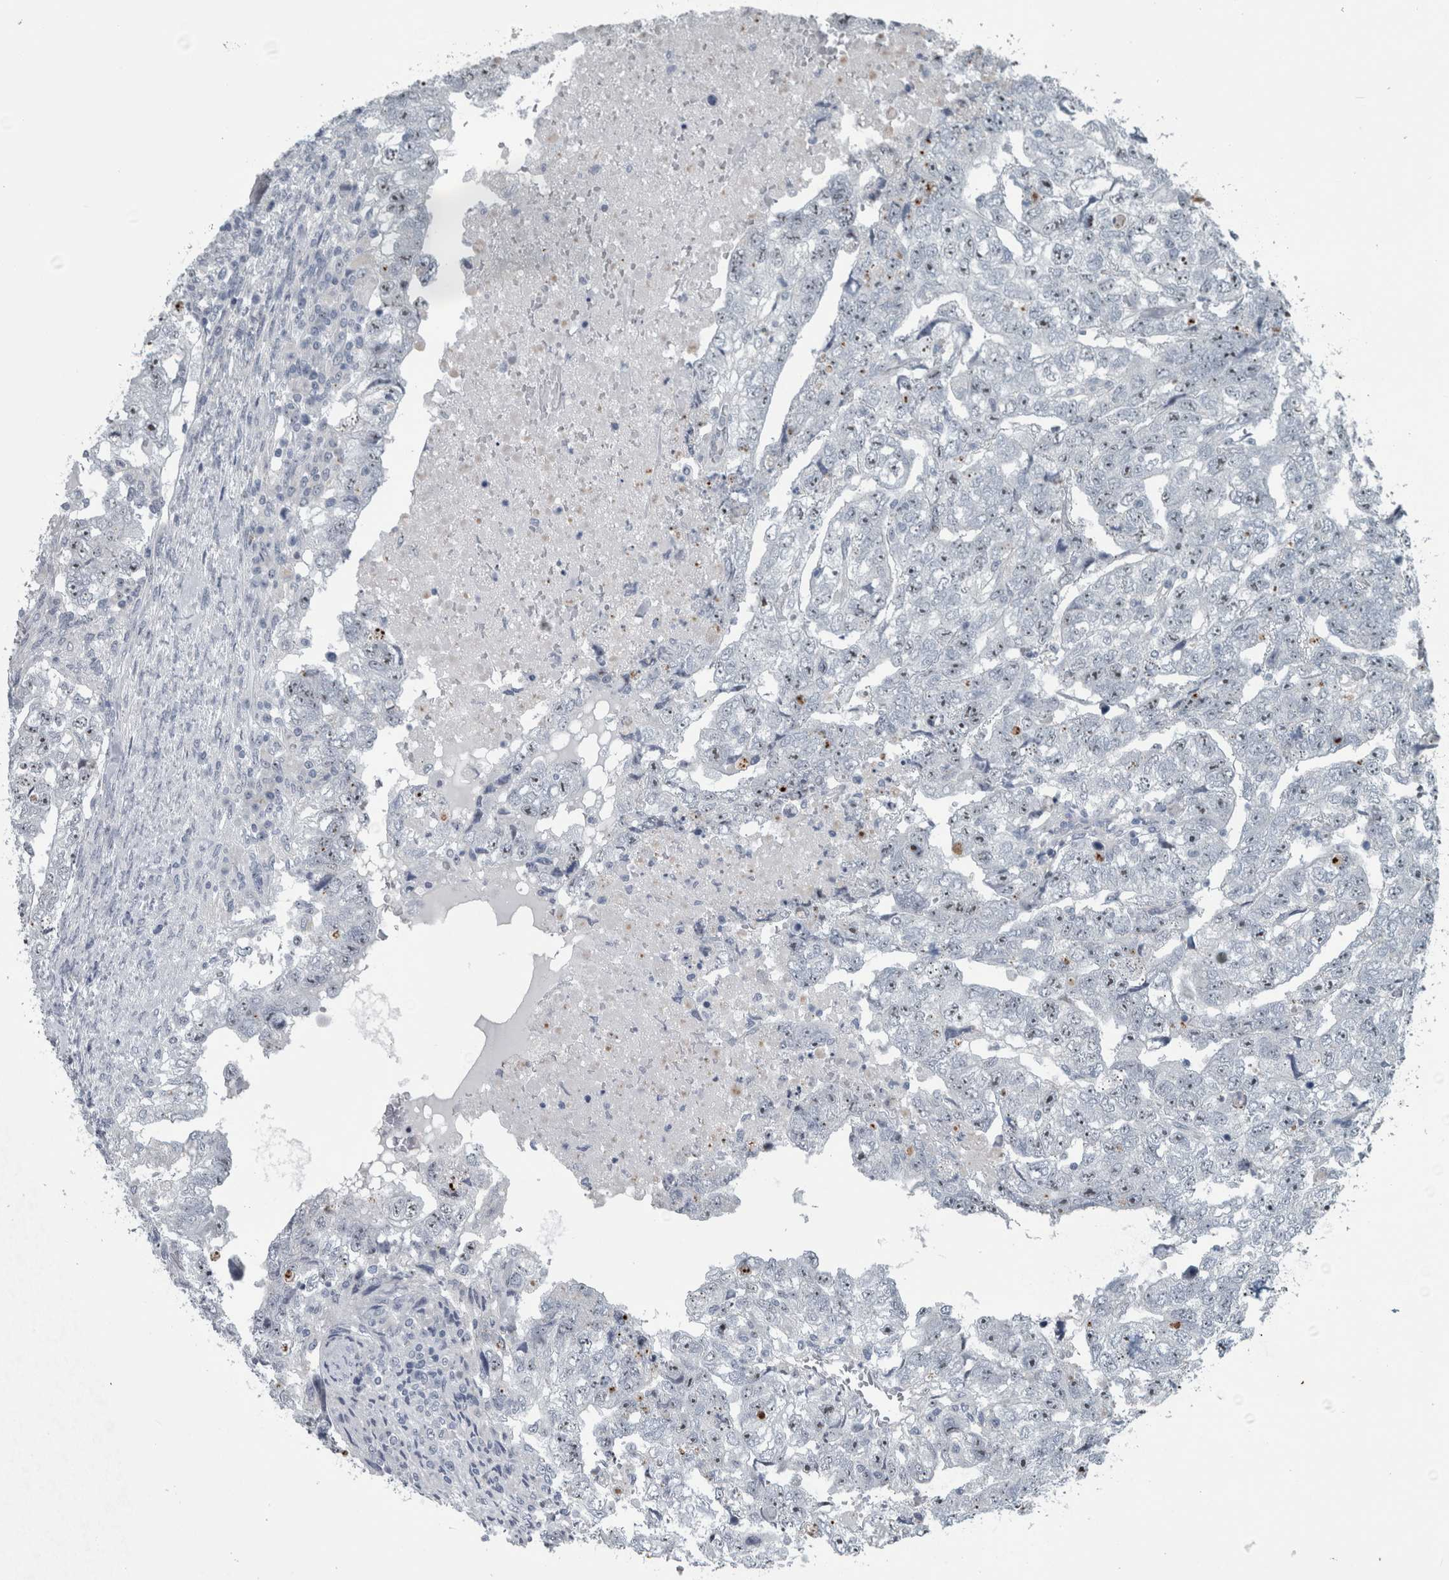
{"staining": {"intensity": "weak", "quantity": "<25%", "location": "nuclear"}, "tissue": "testis cancer", "cell_type": "Tumor cells", "image_type": "cancer", "snomed": [{"axis": "morphology", "description": "Carcinoma, Embryonal, NOS"}, {"axis": "topography", "description": "Testis"}], "caption": "Immunohistochemistry micrograph of neoplastic tissue: human testis cancer (embryonal carcinoma) stained with DAB (3,3'-diaminobenzidine) demonstrates no significant protein expression in tumor cells.", "gene": "UTP6", "patient": {"sex": "male", "age": 36}}